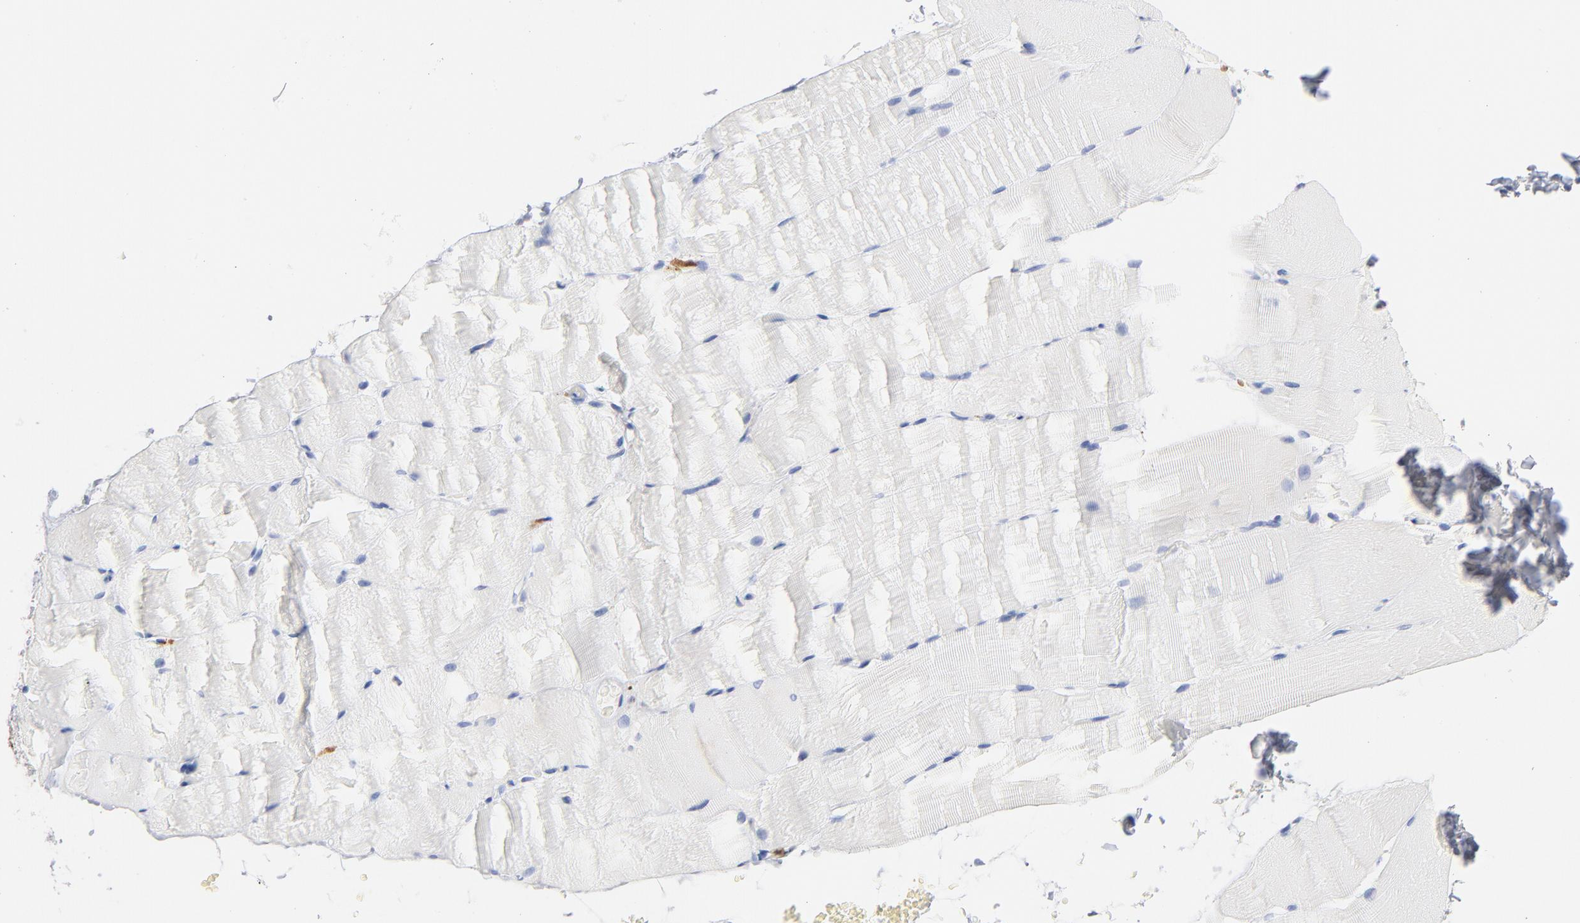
{"staining": {"intensity": "negative", "quantity": "none", "location": "none"}, "tissue": "skeletal muscle", "cell_type": "Myocytes", "image_type": "normal", "snomed": [{"axis": "morphology", "description": "Normal tissue, NOS"}, {"axis": "topography", "description": "Skeletal muscle"}, {"axis": "topography", "description": "Parathyroid gland"}], "caption": "Benign skeletal muscle was stained to show a protein in brown. There is no significant staining in myocytes.", "gene": "IFIT2", "patient": {"sex": "female", "age": 37}}